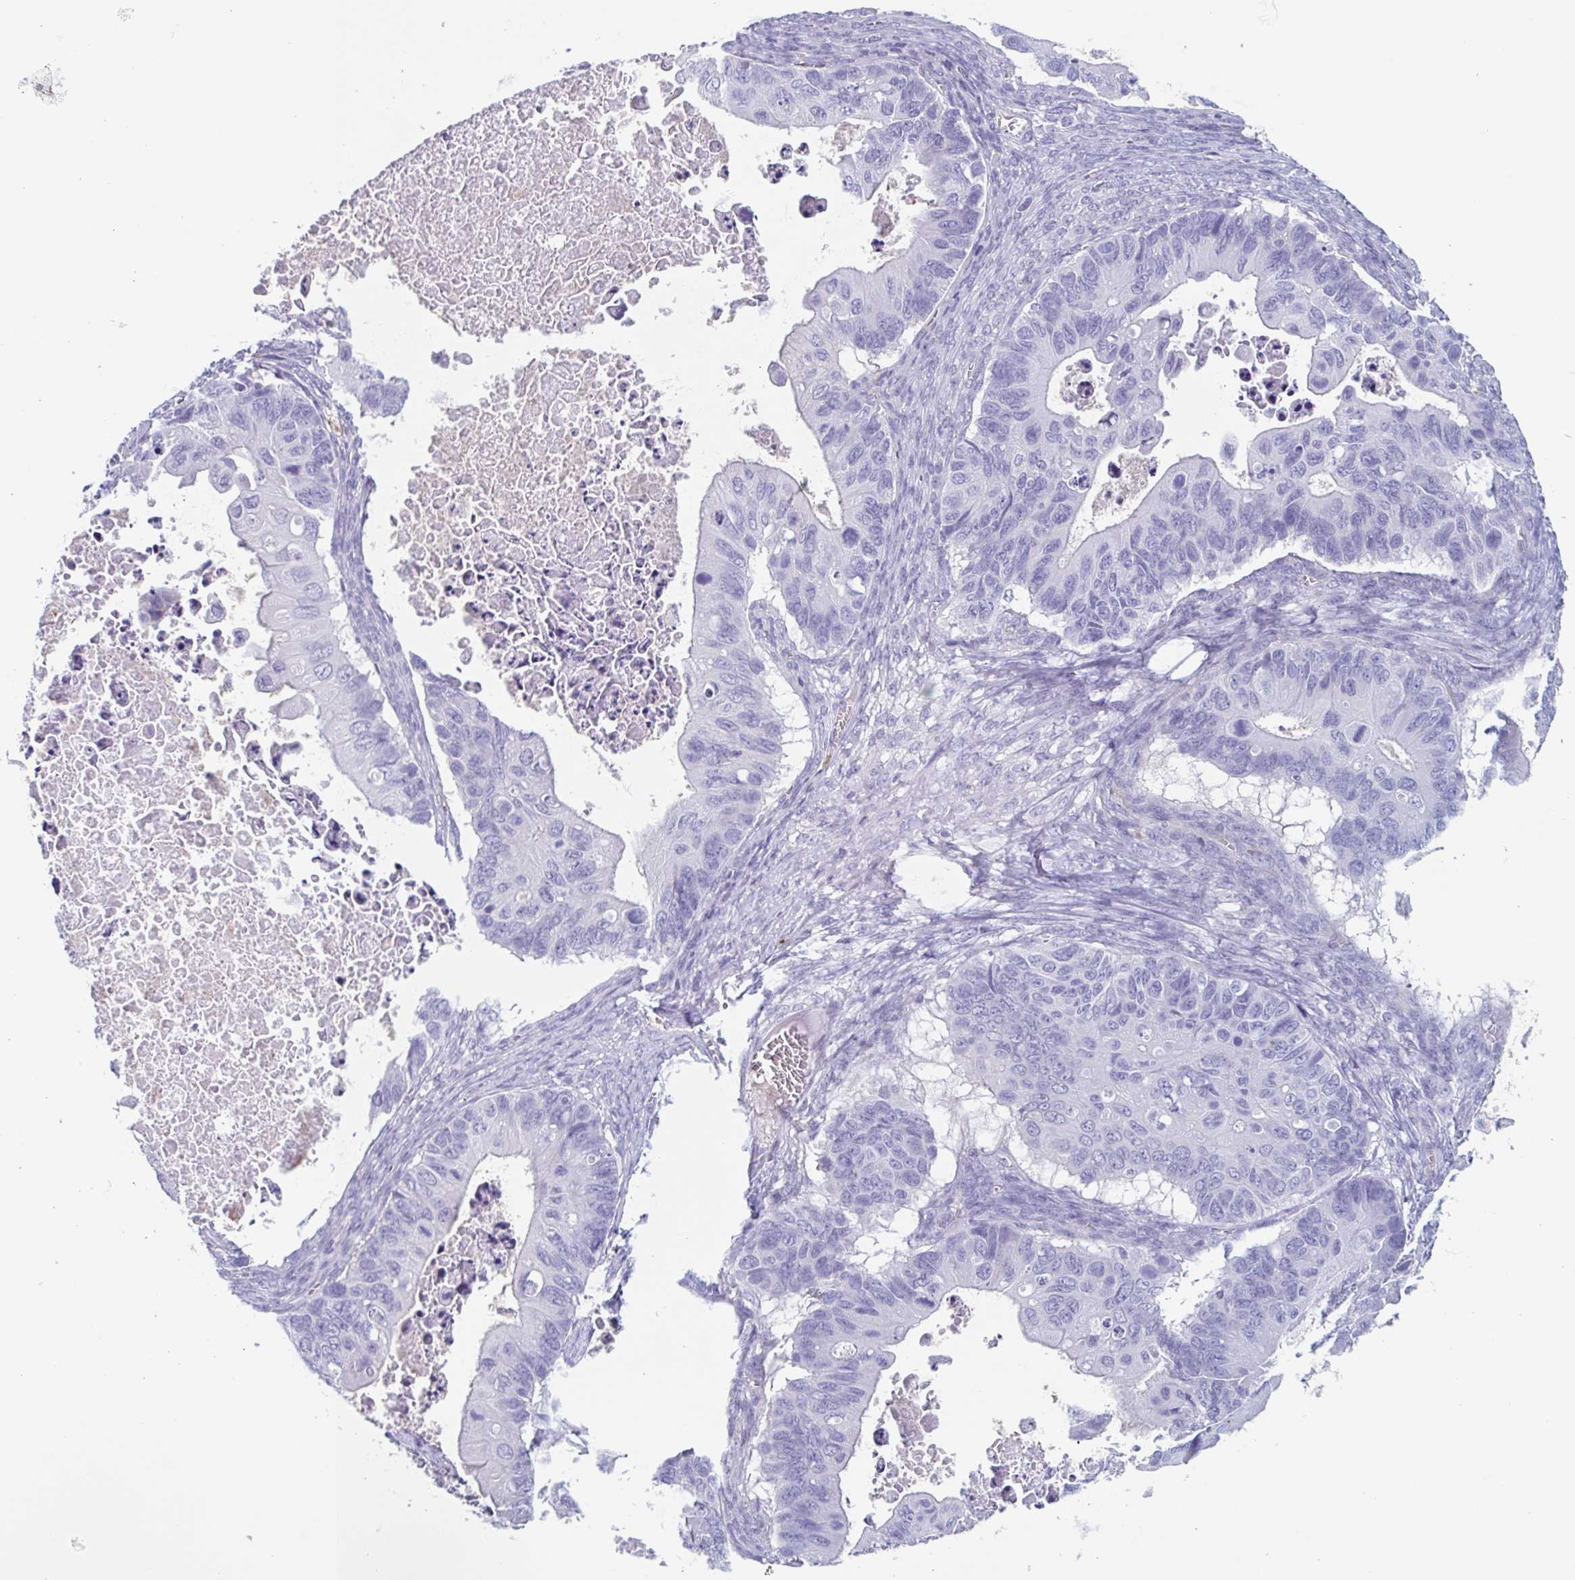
{"staining": {"intensity": "negative", "quantity": "none", "location": "none"}, "tissue": "ovarian cancer", "cell_type": "Tumor cells", "image_type": "cancer", "snomed": [{"axis": "morphology", "description": "Cystadenocarcinoma, mucinous, NOS"}, {"axis": "topography", "description": "Ovary"}], "caption": "A micrograph of mucinous cystadenocarcinoma (ovarian) stained for a protein demonstrates no brown staining in tumor cells.", "gene": "BPI", "patient": {"sex": "female", "age": 64}}